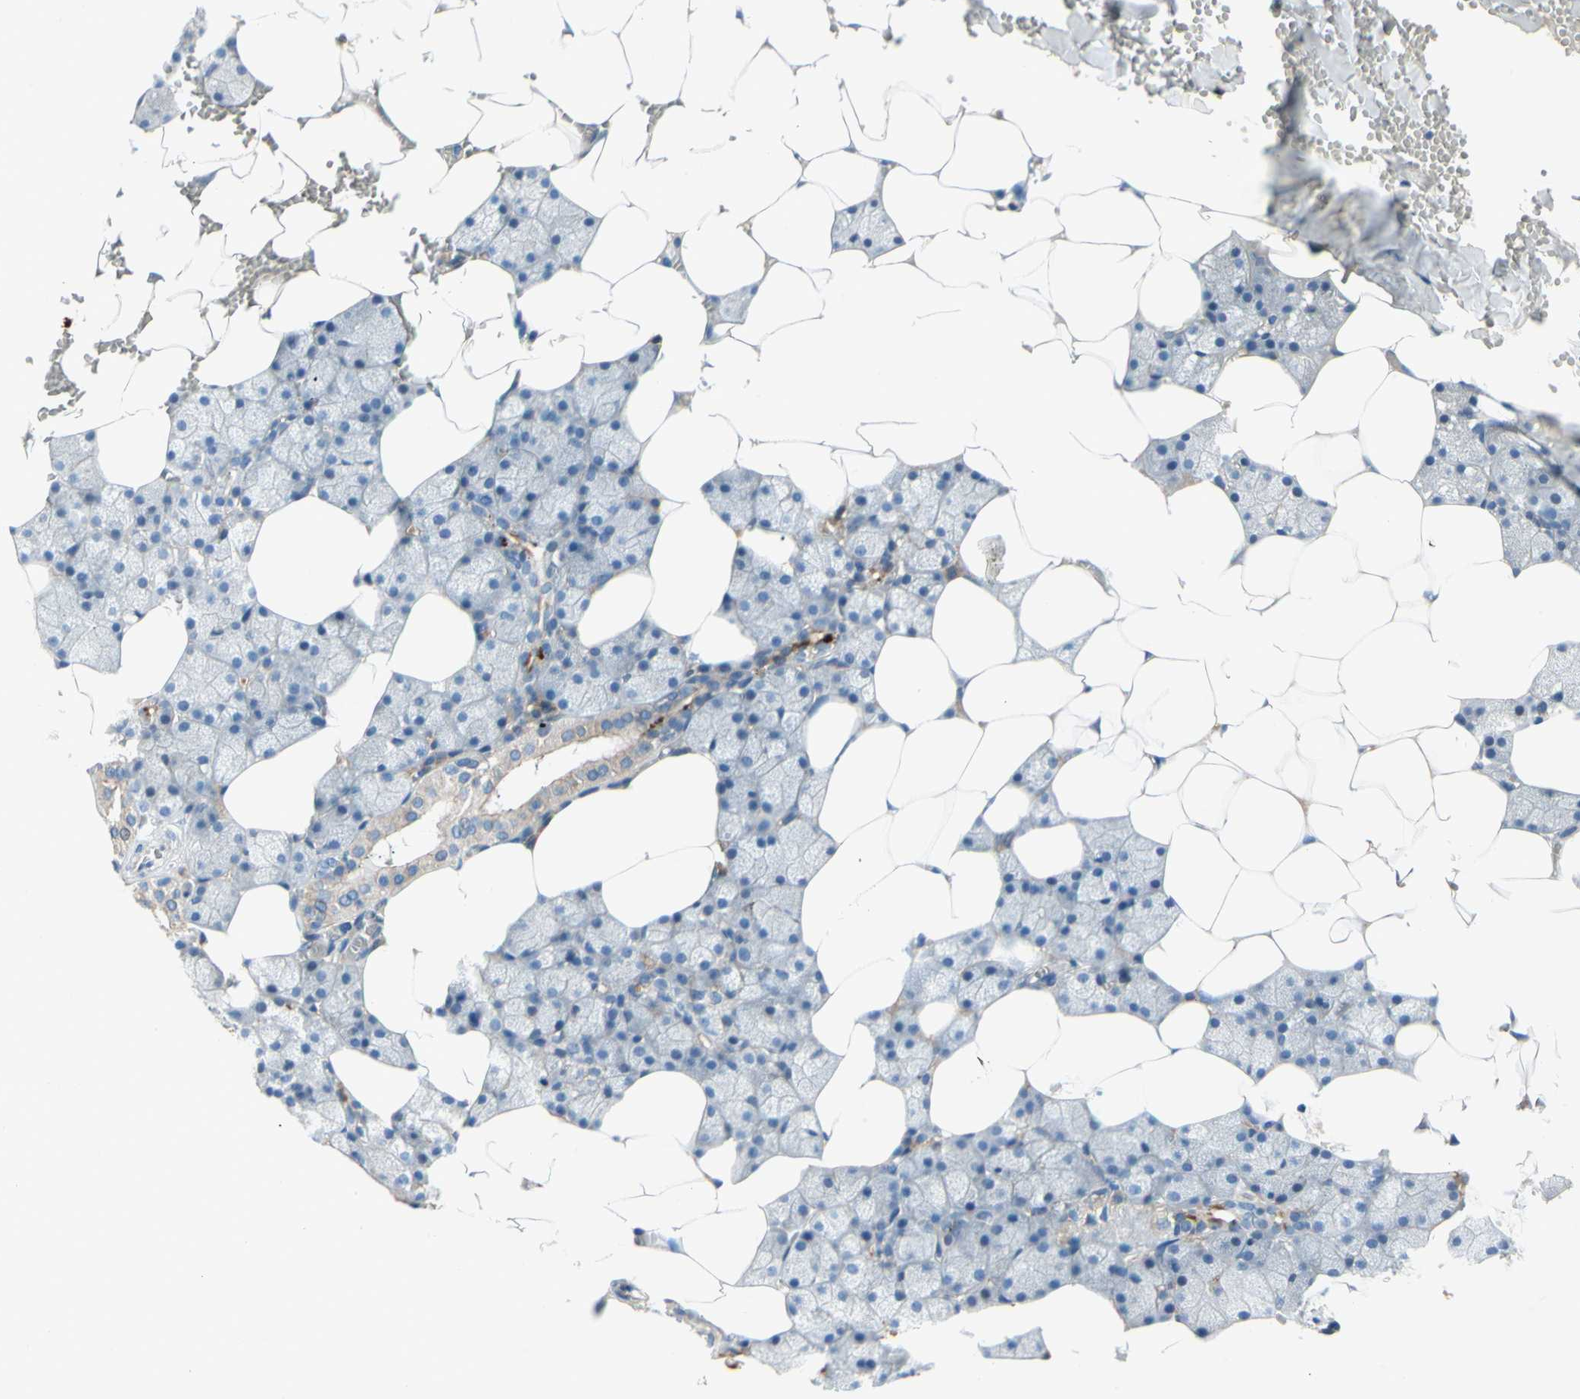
{"staining": {"intensity": "moderate", "quantity": "<25%", "location": "cytoplasmic/membranous"}, "tissue": "salivary gland", "cell_type": "Glandular cells", "image_type": "normal", "snomed": [{"axis": "morphology", "description": "Normal tissue, NOS"}, {"axis": "topography", "description": "Salivary gland"}], "caption": "This is a histology image of immunohistochemistry staining of normal salivary gland, which shows moderate positivity in the cytoplasmic/membranous of glandular cells.", "gene": "HJURP", "patient": {"sex": "male", "age": 62}}